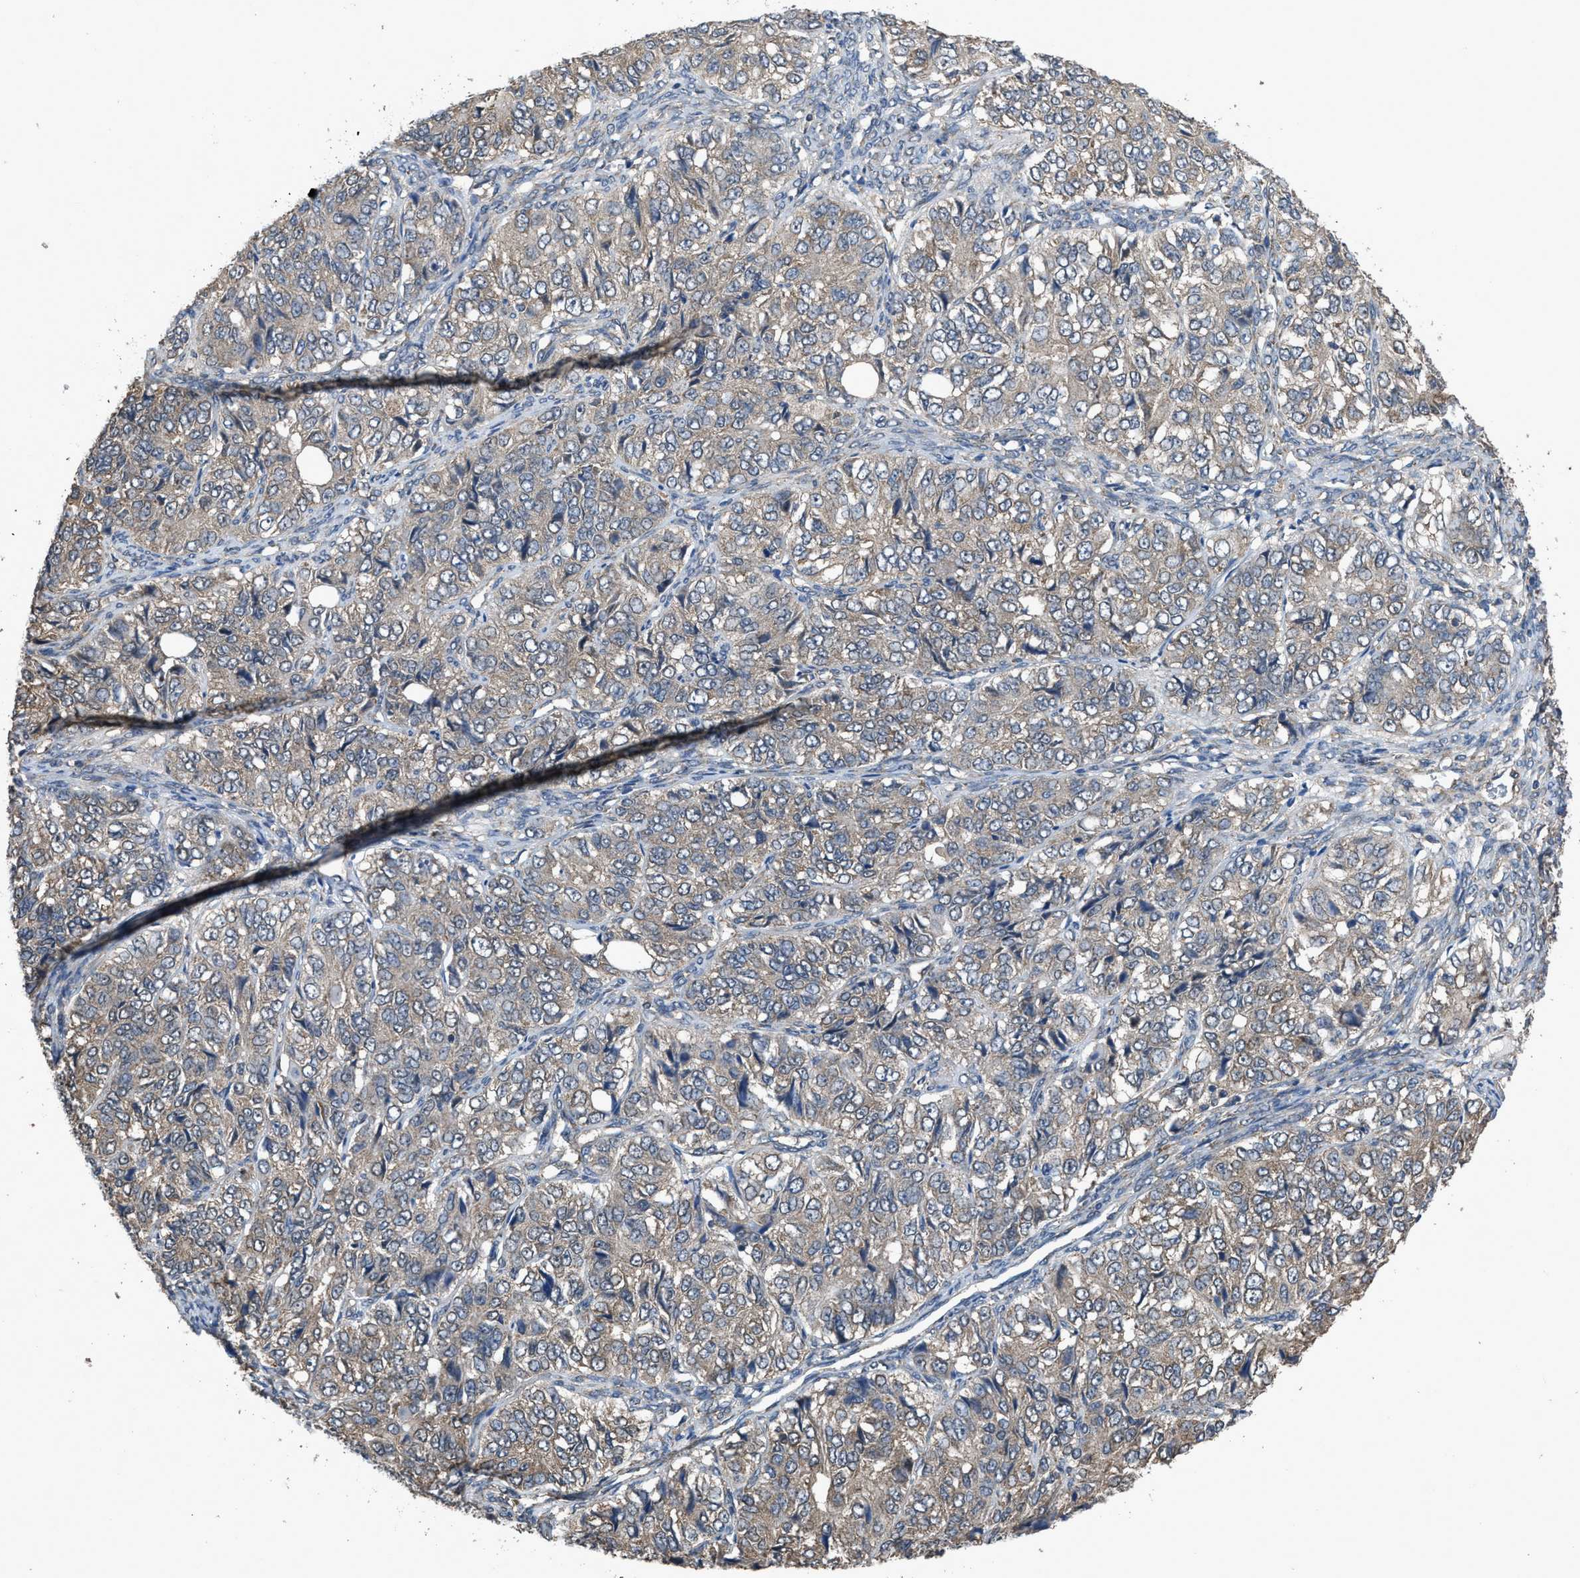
{"staining": {"intensity": "weak", "quantity": ">75%", "location": "cytoplasmic/membranous"}, "tissue": "ovarian cancer", "cell_type": "Tumor cells", "image_type": "cancer", "snomed": [{"axis": "morphology", "description": "Carcinoma, endometroid"}, {"axis": "topography", "description": "Ovary"}], "caption": "This photomicrograph exhibits immunohistochemistry (IHC) staining of ovarian cancer, with low weak cytoplasmic/membranous staining in about >75% of tumor cells.", "gene": "ARL6", "patient": {"sex": "female", "age": 51}}